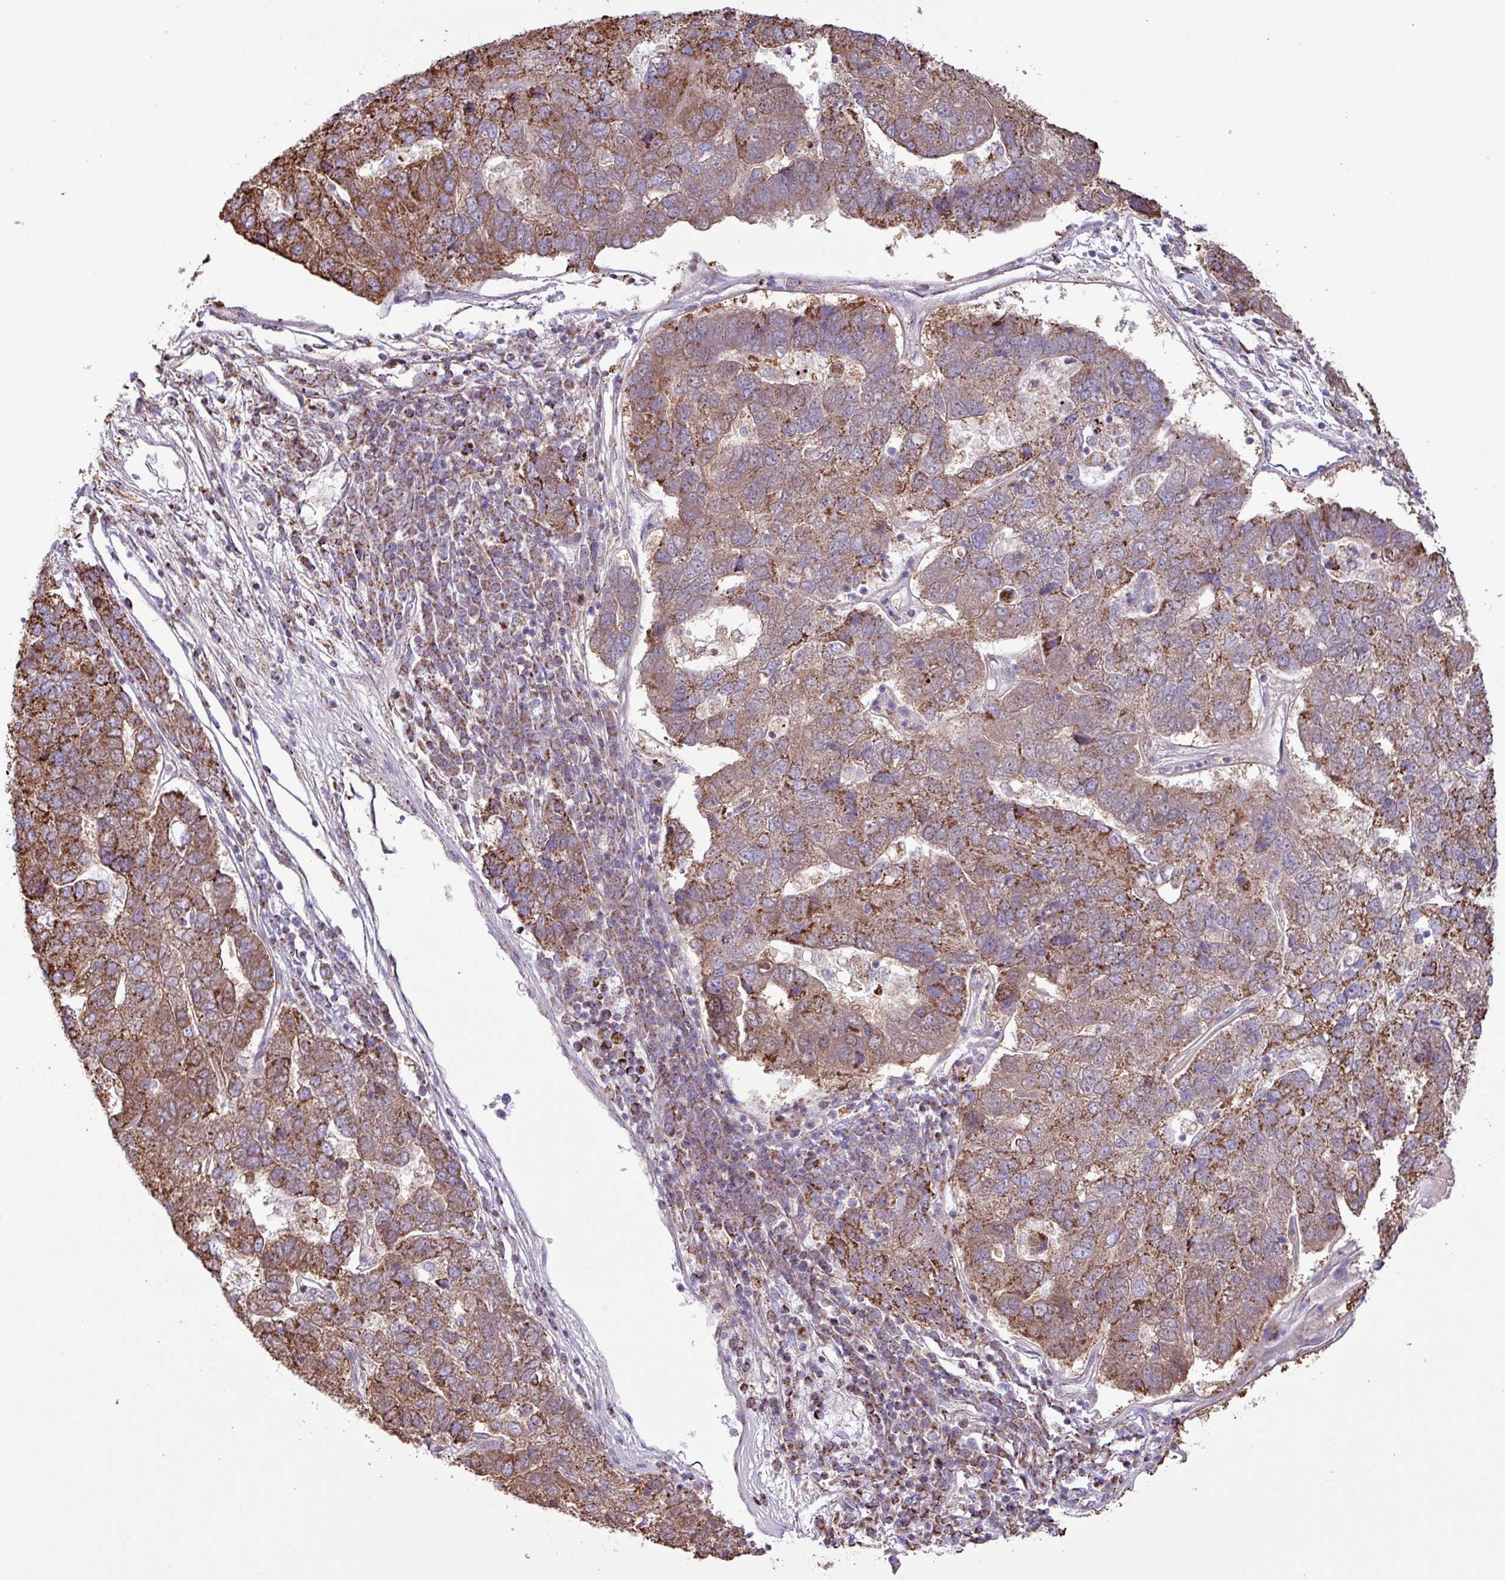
{"staining": {"intensity": "moderate", "quantity": ">75%", "location": "cytoplasmic/membranous"}, "tissue": "pancreatic cancer", "cell_type": "Tumor cells", "image_type": "cancer", "snomed": [{"axis": "morphology", "description": "Adenocarcinoma, NOS"}, {"axis": "topography", "description": "Pancreas"}], "caption": "Pancreatic adenocarcinoma stained with a protein marker shows moderate staining in tumor cells.", "gene": "RTL3", "patient": {"sex": "female", "age": 61}}